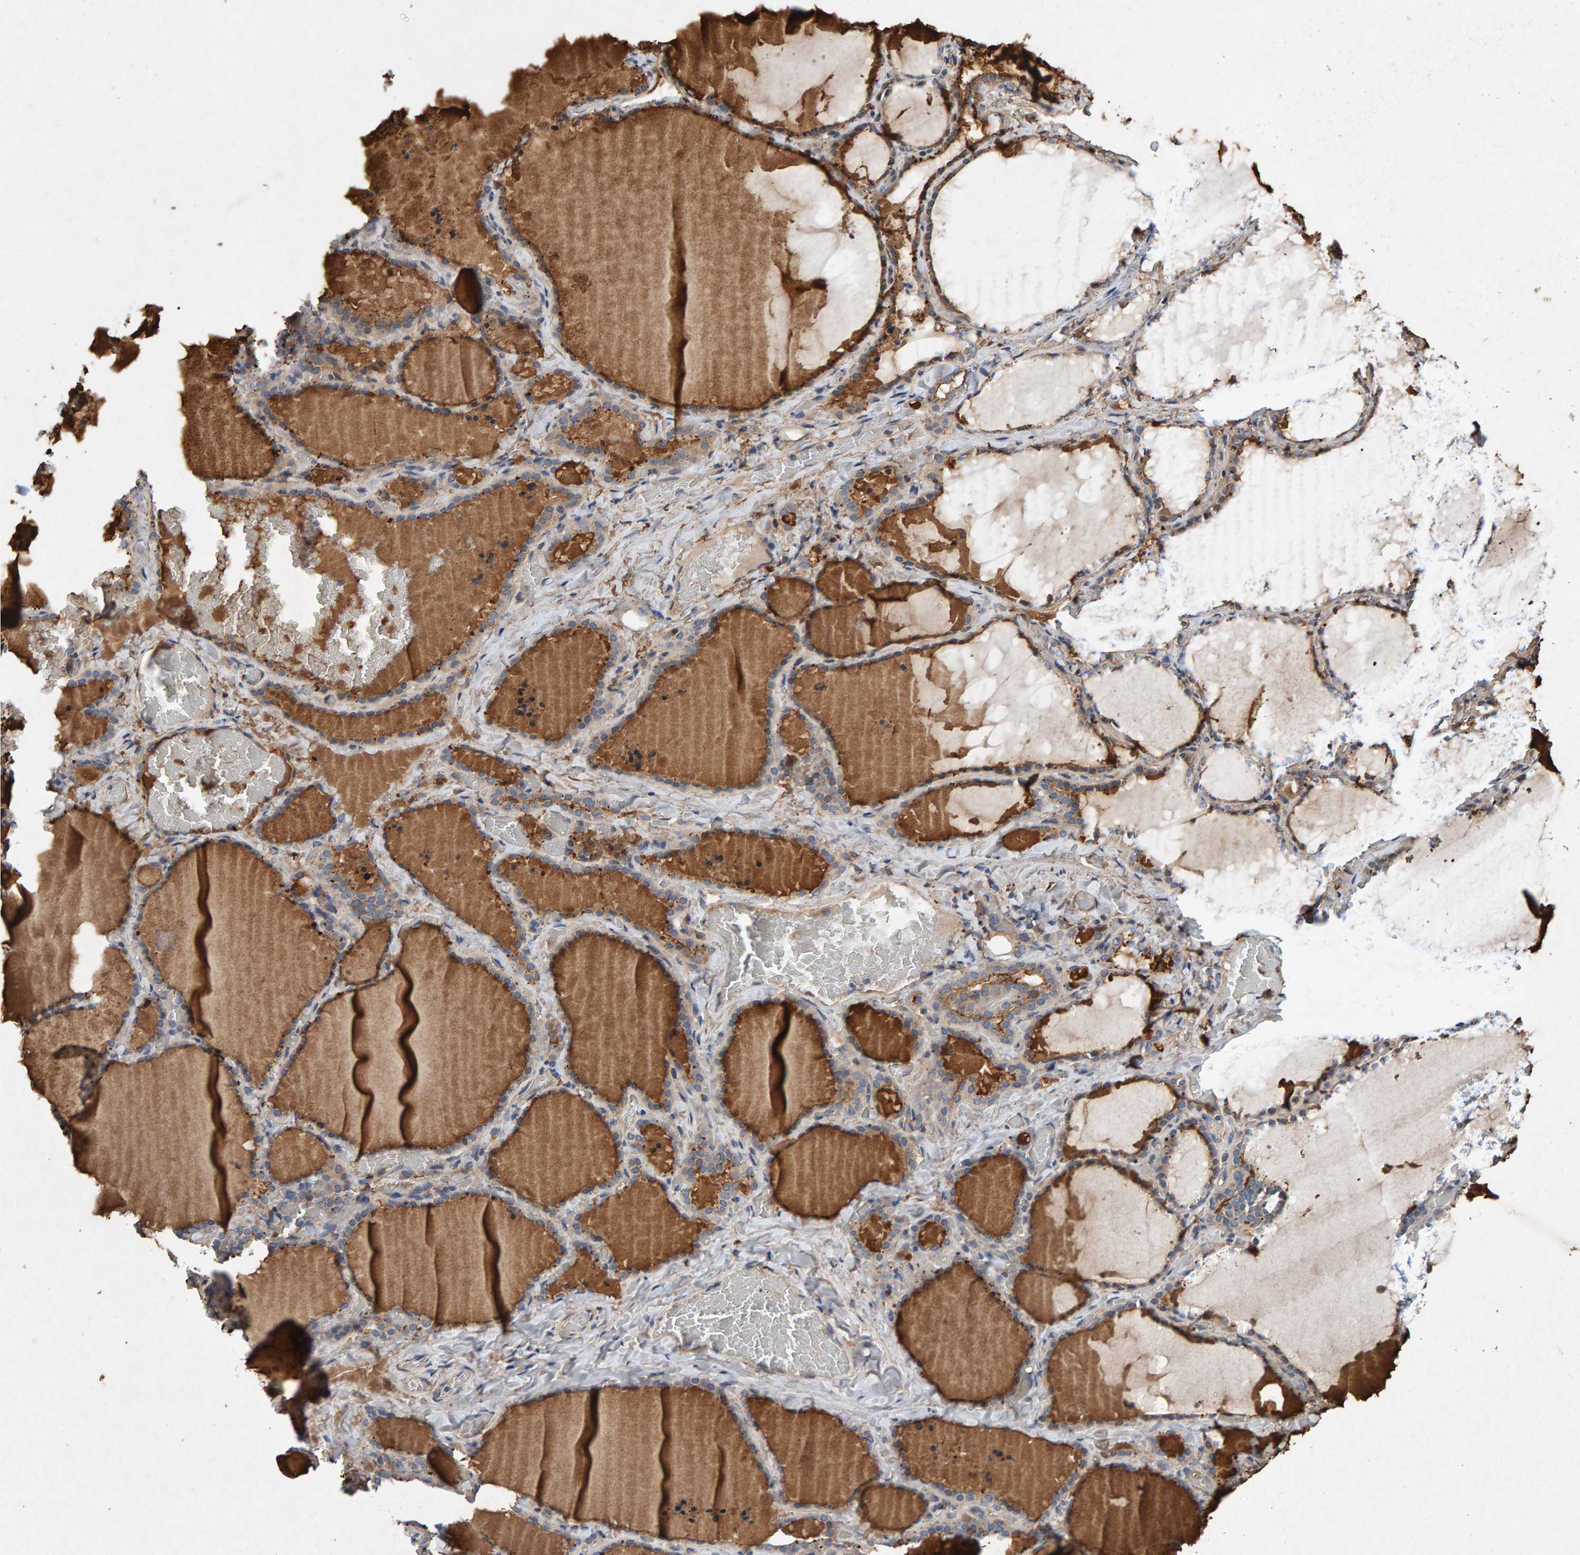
{"staining": {"intensity": "weak", "quantity": "25%-75%", "location": "cytoplasmic/membranous"}, "tissue": "thyroid gland", "cell_type": "Glandular cells", "image_type": "normal", "snomed": [{"axis": "morphology", "description": "Normal tissue, NOS"}, {"axis": "topography", "description": "Thyroid gland"}], "caption": "High-magnification brightfield microscopy of unremarkable thyroid gland stained with DAB (brown) and counterstained with hematoxylin (blue). glandular cells exhibit weak cytoplasmic/membranous positivity is present in about25%-75% of cells.", "gene": "EFR3A", "patient": {"sex": "female", "age": 22}}